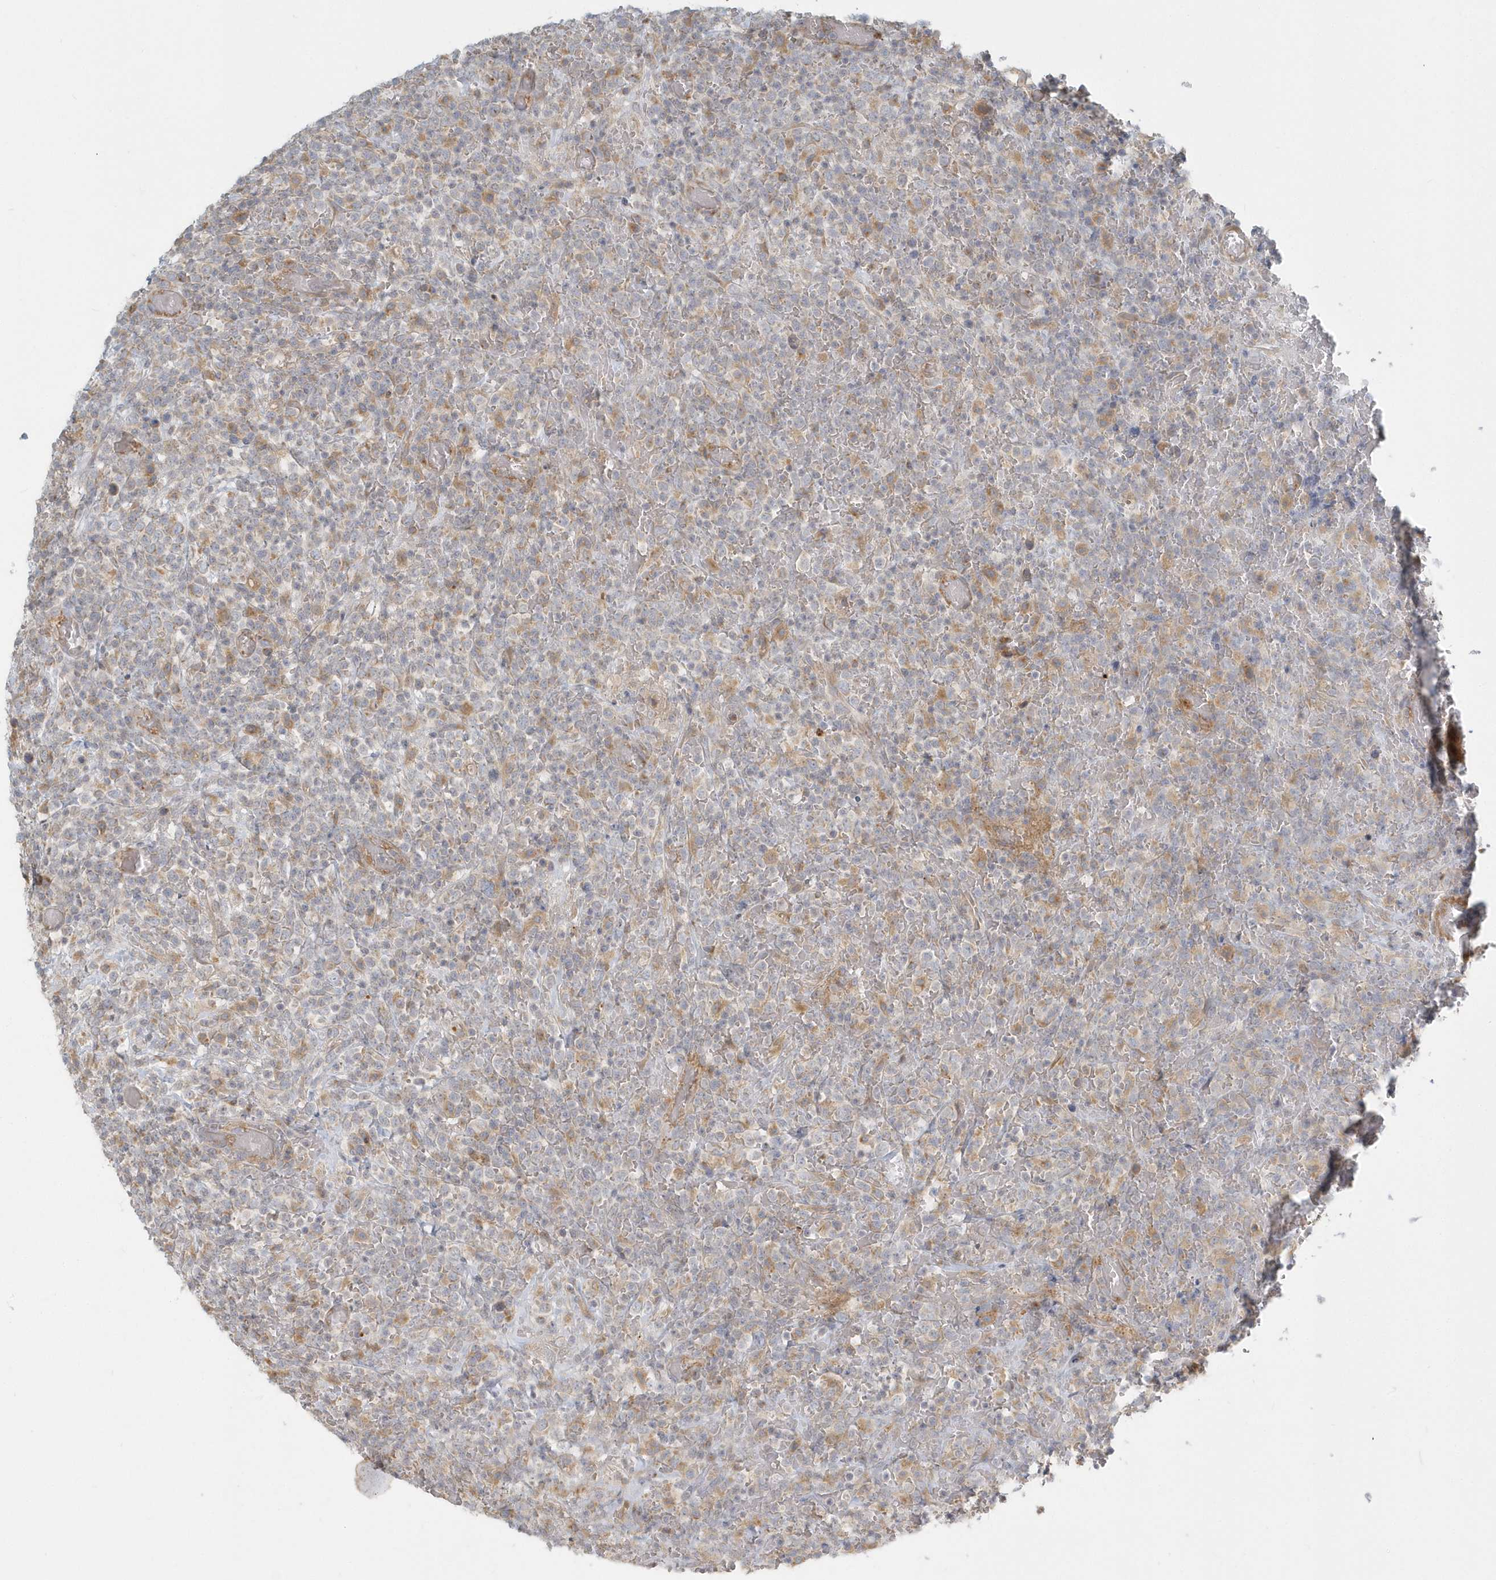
{"staining": {"intensity": "weak", "quantity": "<25%", "location": "cytoplasmic/membranous"}, "tissue": "lymphoma", "cell_type": "Tumor cells", "image_type": "cancer", "snomed": [{"axis": "morphology", "description": "Malignant lymphoma, non-Hodgkin's type, High grade"}, {"axis": "topography", "description": "Colon"}], "caption": "Histopathology image shows no significant protein expression in tumor cells of high-grade malignant lymphoma, non-Hodgkin's type.", "gene": "NAPB", "patient": {"sex": "female", "age": 53}}